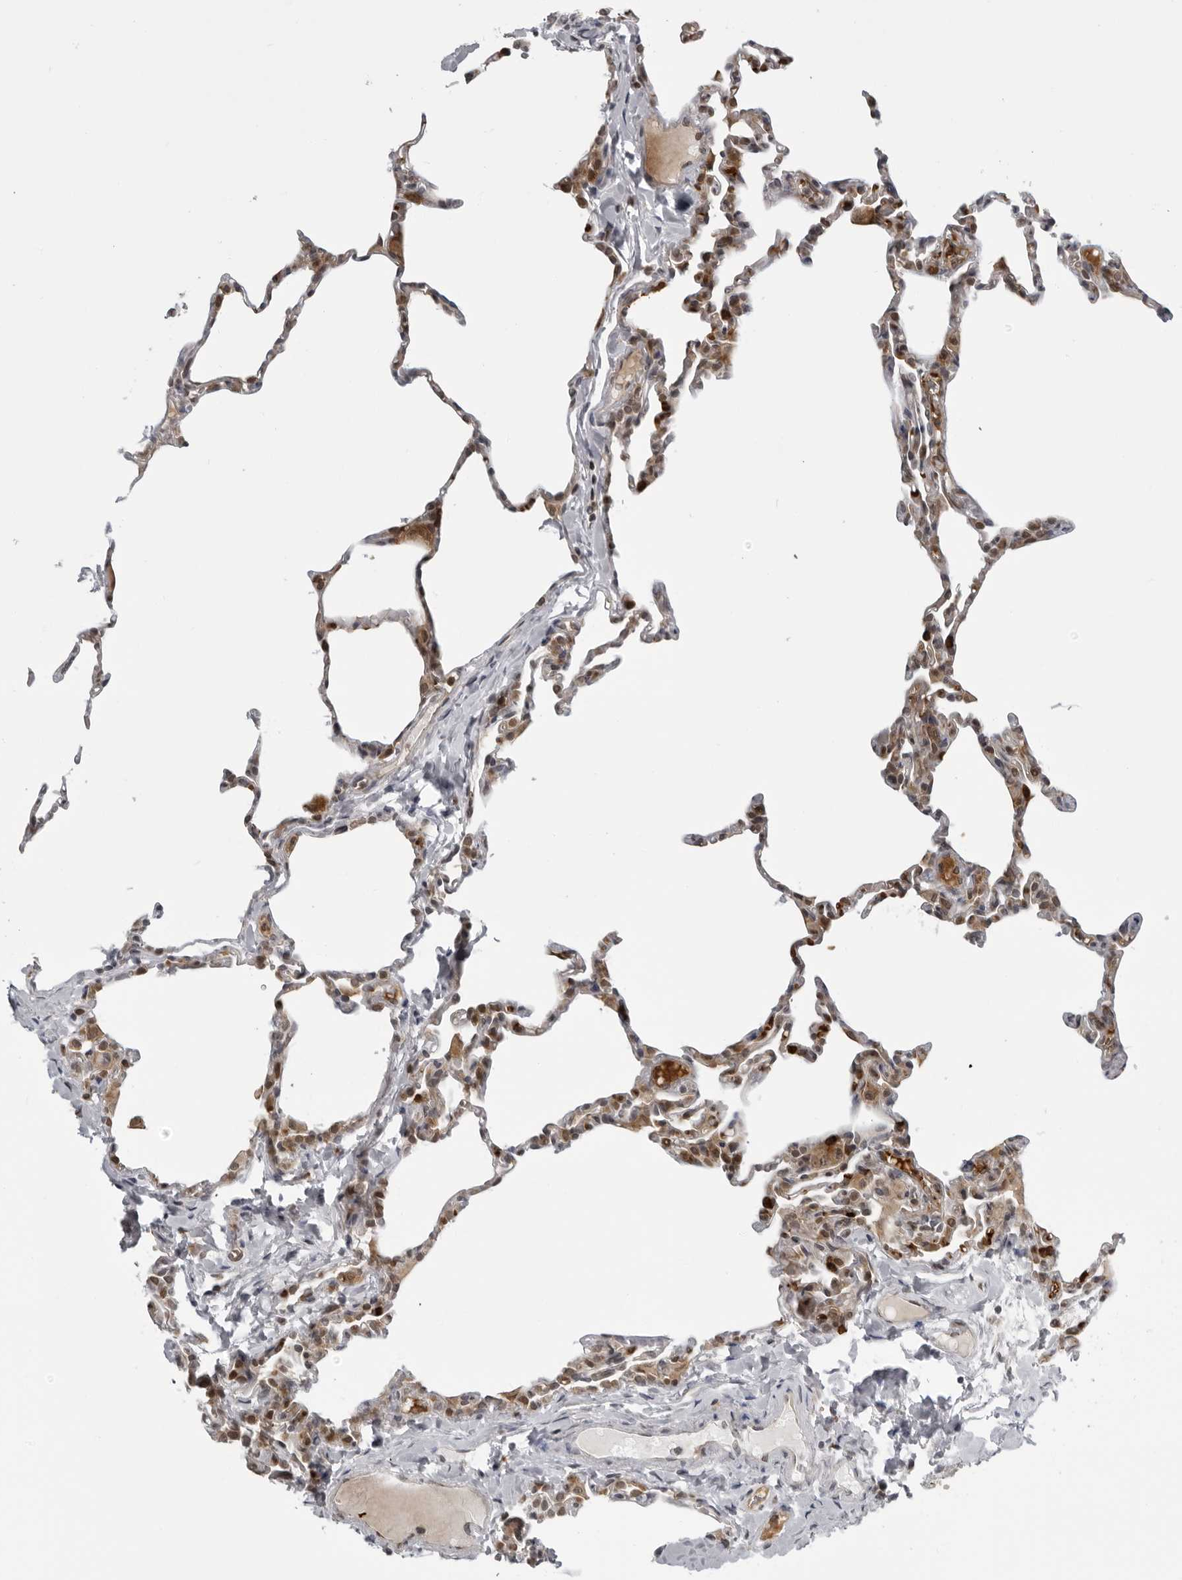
{"staining": {"intensity": "moderate", "quantity": "25%-75%", "location": "cytoplasmic/membranous,nuclear"}, "tissue": "lung", "cell_type": "Alveolar cells", "image_type": "normal", "snomed": [{"axis": "morphology", "description": "Normal tissue, NOS"}, {"axis": "topography", "description": "Lung"}], "caption": "Alveolar cells show medium levels of moderate cytoplasmic/membranous,nuclear expression in about 25%-75% of cells in benign human lung.", "gene": "THOP1", "patient": {"sex": "male", "age": 20}}